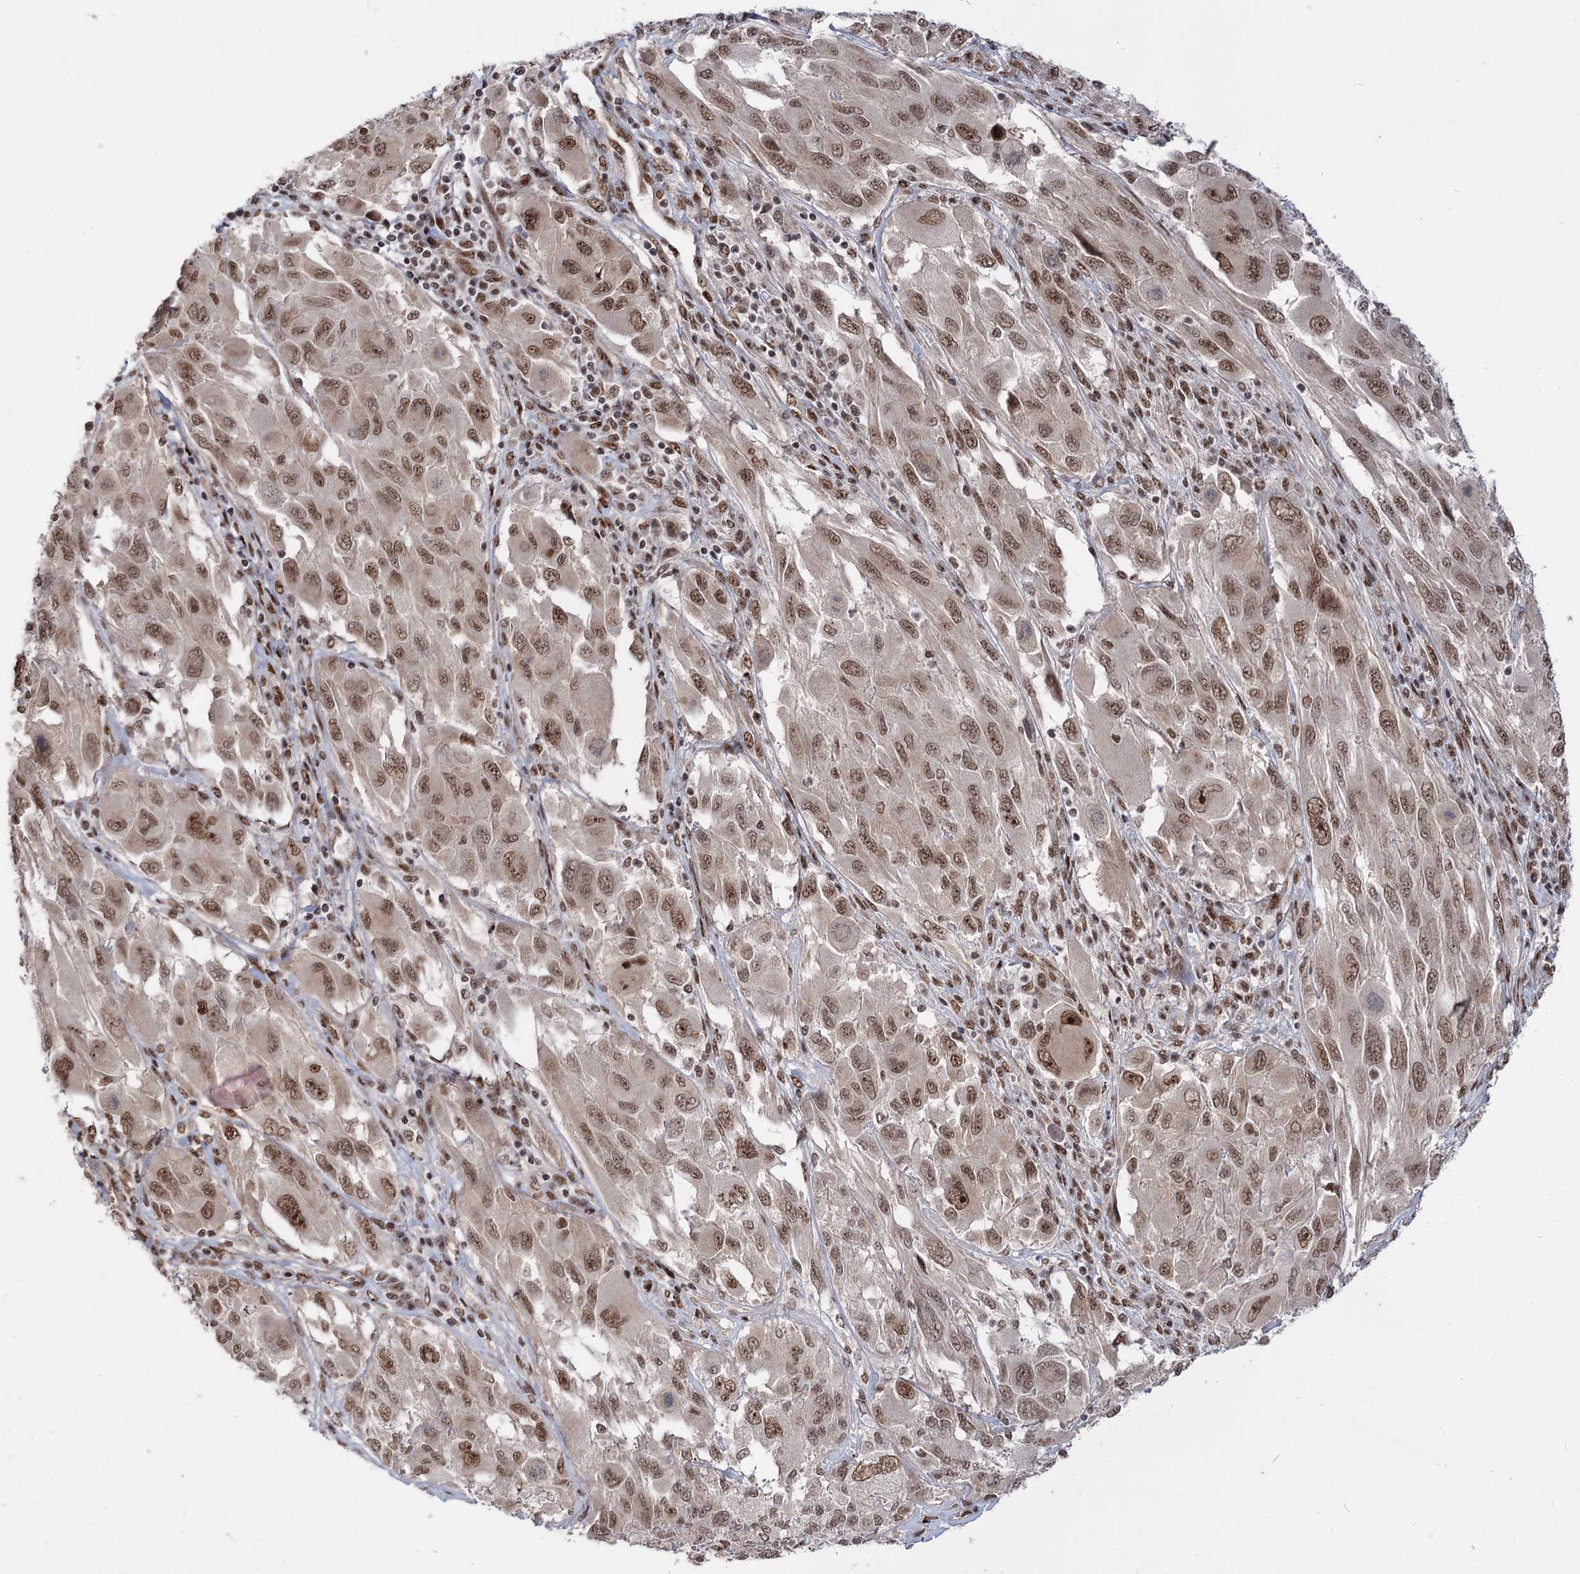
{"staining": {"intensity": "moderate", "quantity": ">75%", "location": "nuclear"}, "tissue": "melanoma", "cell_type": "Tumor cells", "image_type": "cancer", "snomed": [{"axis": "morphology", "description": "Malignant melanoma, NOS"}, {"axis": "topography", "description": "Skin"}], "caption": "Immunohistochemical staining of human melanoma displays medium levels of moderate nuclear expression in approximately >75% of tumor cells. (DAB IHC with brightfield microscopy, high magnification).", "gene": "MAML1", "patient": {"sex": "female", "age": 91}}